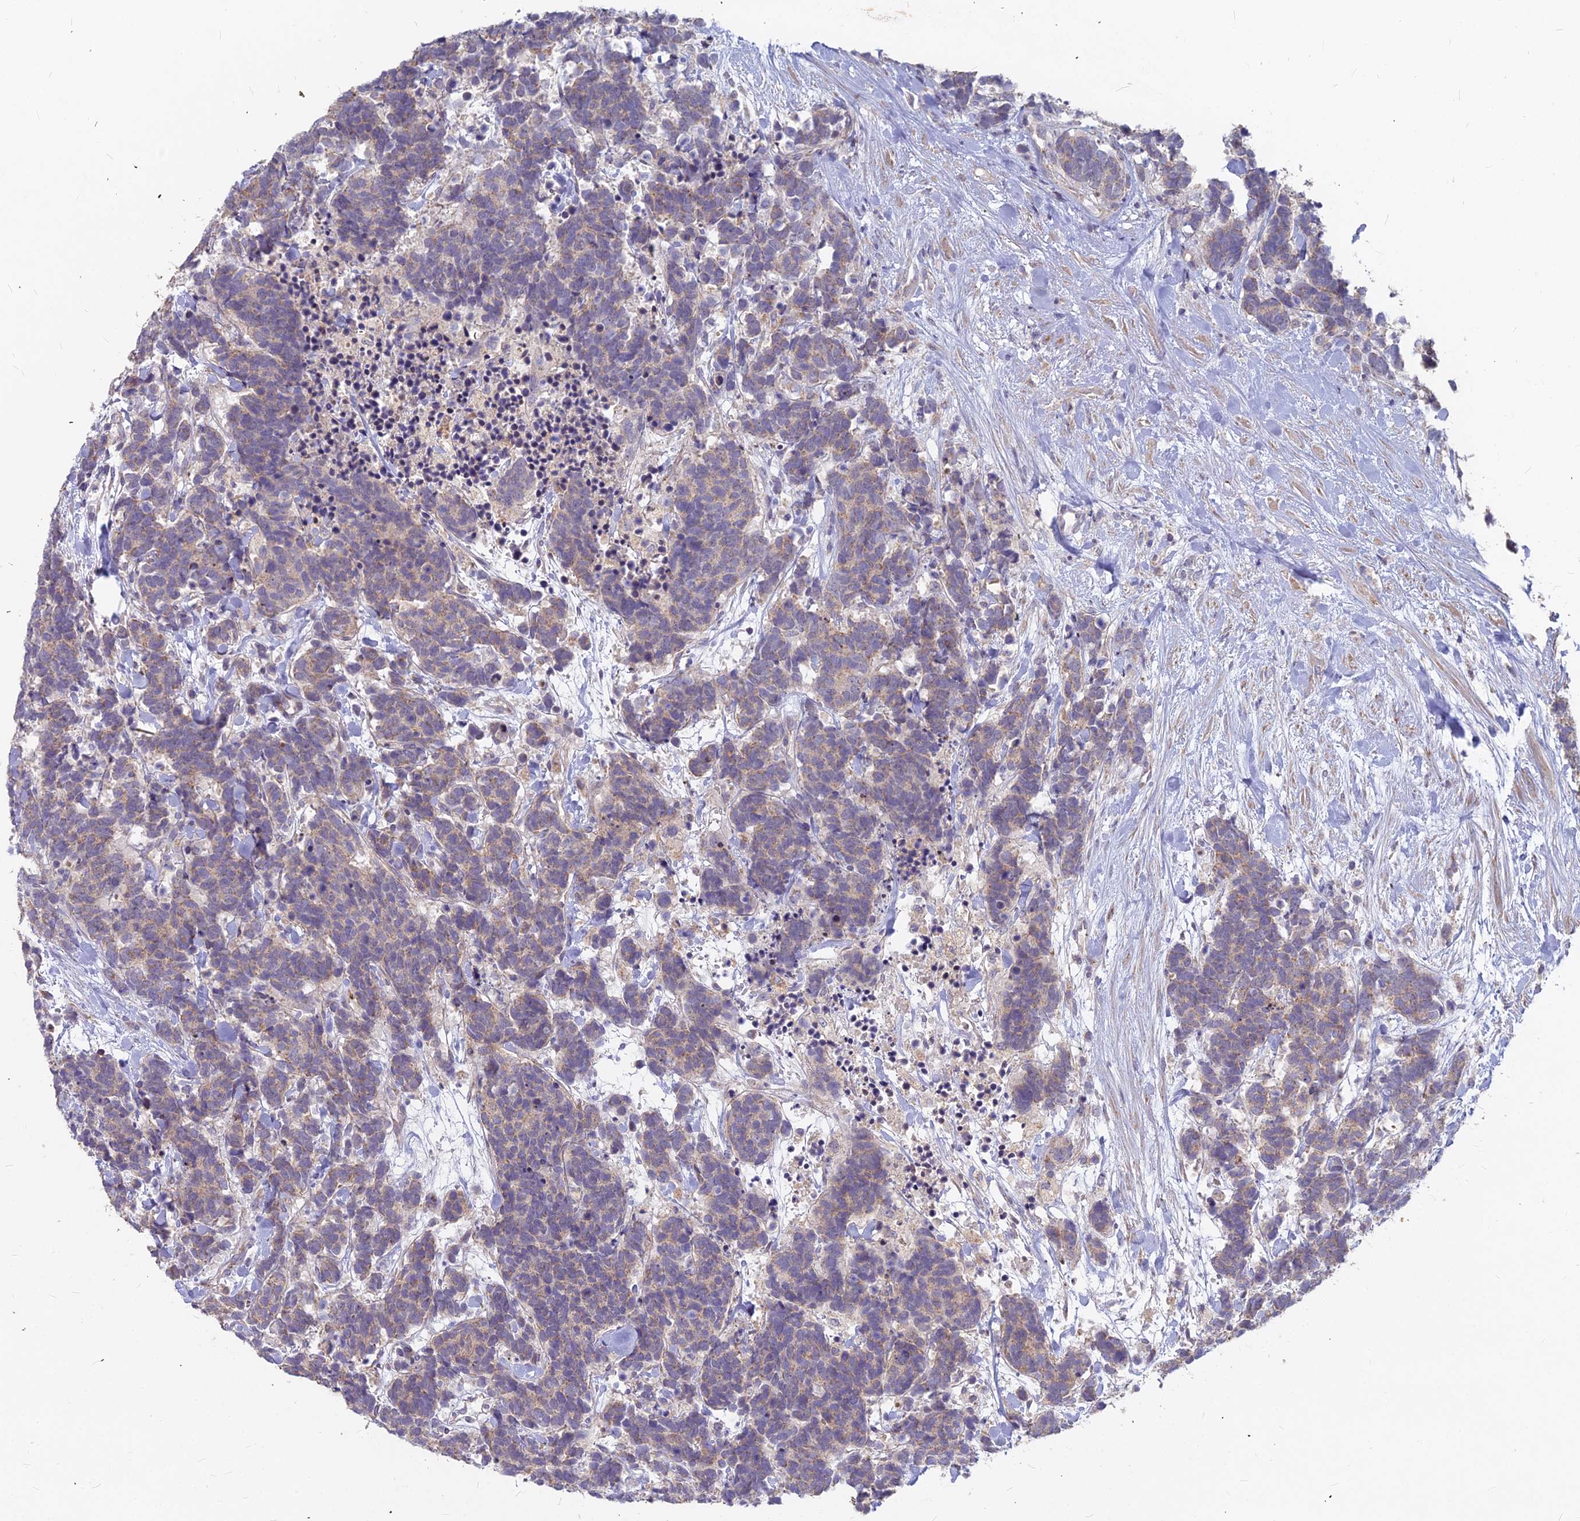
{"staining": {"intensity": "weak", "quantity": ">75%", "location": "cytoplasmic/membranous"}, "tissue": "carcinoid", "cell_type": "Tumor cells", "image_type": "cancer", "snomed": [{"axis": "morphology", "description": "Carcinoma, NOS"}, {"axis": "morphology", "description": "Carcinoid, malignant, NOS"}, {"axis": "topography", "description": "Prostate"}], "caption": "Carcinoid tissue shows weak cytoplasmic/membranous expression in approximately >75% of tumor cells", "gene": "MICU2", "patient": {"sex": "male", "age": 57}}